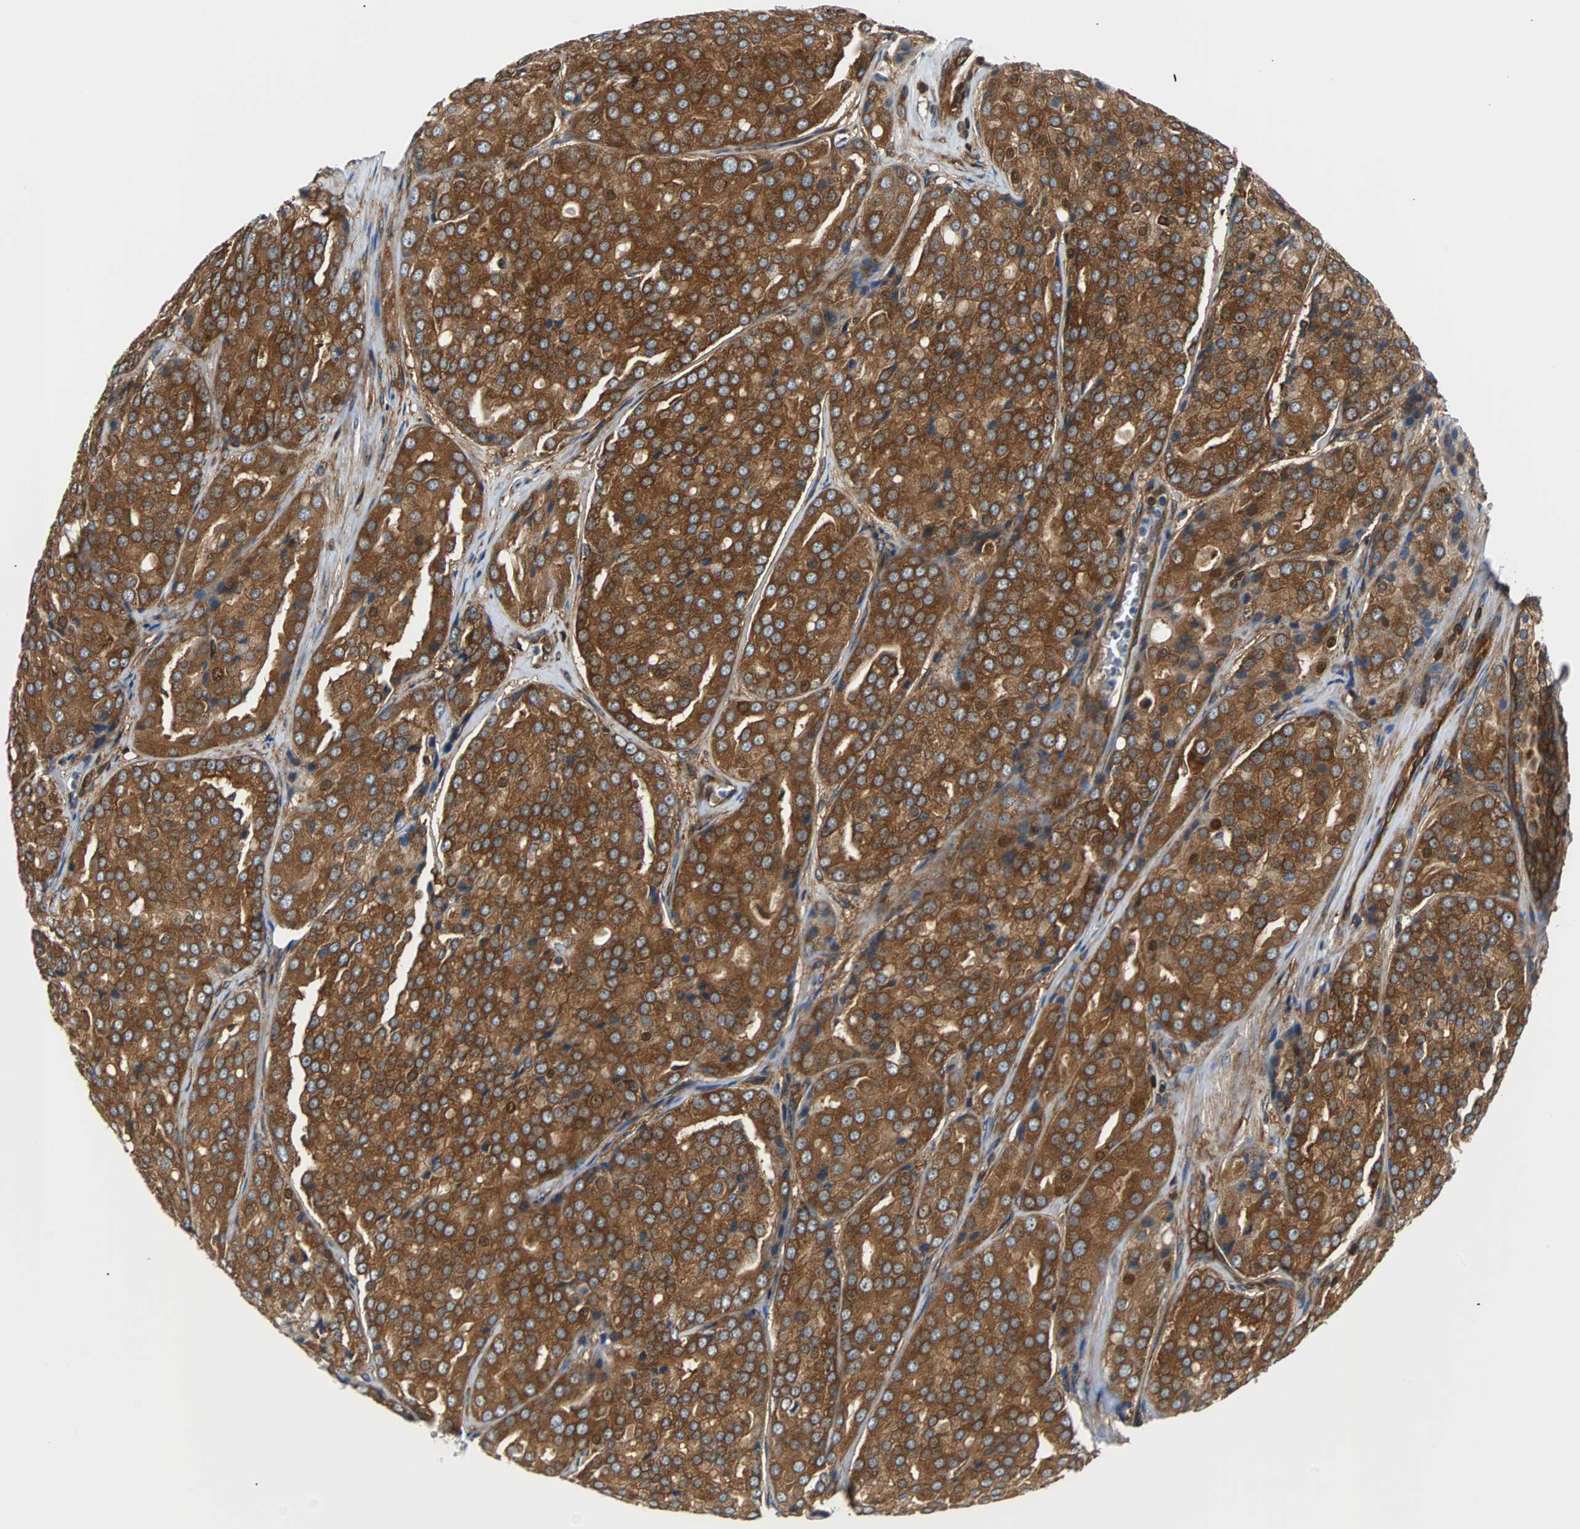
{"staining": {"intensity": "strong", "quantity": ">75%", "location": "cytoplasmic/membranous"}, "tissue": "prostate cancer", "cell_type": "Tumor cells", "image_type": "cancer", "snomed": [{"axis": "morphology", "description": "Adenocarcinoma, High grade"}, {"axis": "topography", "description": "Prostate"}], "caption": "Immunohistochemistry histopathology image of neoplastic tissue: human high-grade adenocarcinoma (prostate) stained using immunohistochemistry reveals high levels of strong protein expression localized specifically in the cytoplasmic/membranous of tumor cells, appearing as a cytoplasmic/membranous brown color.", "gene": "RELA", "patient": {"sex": "male", "age": 64}}